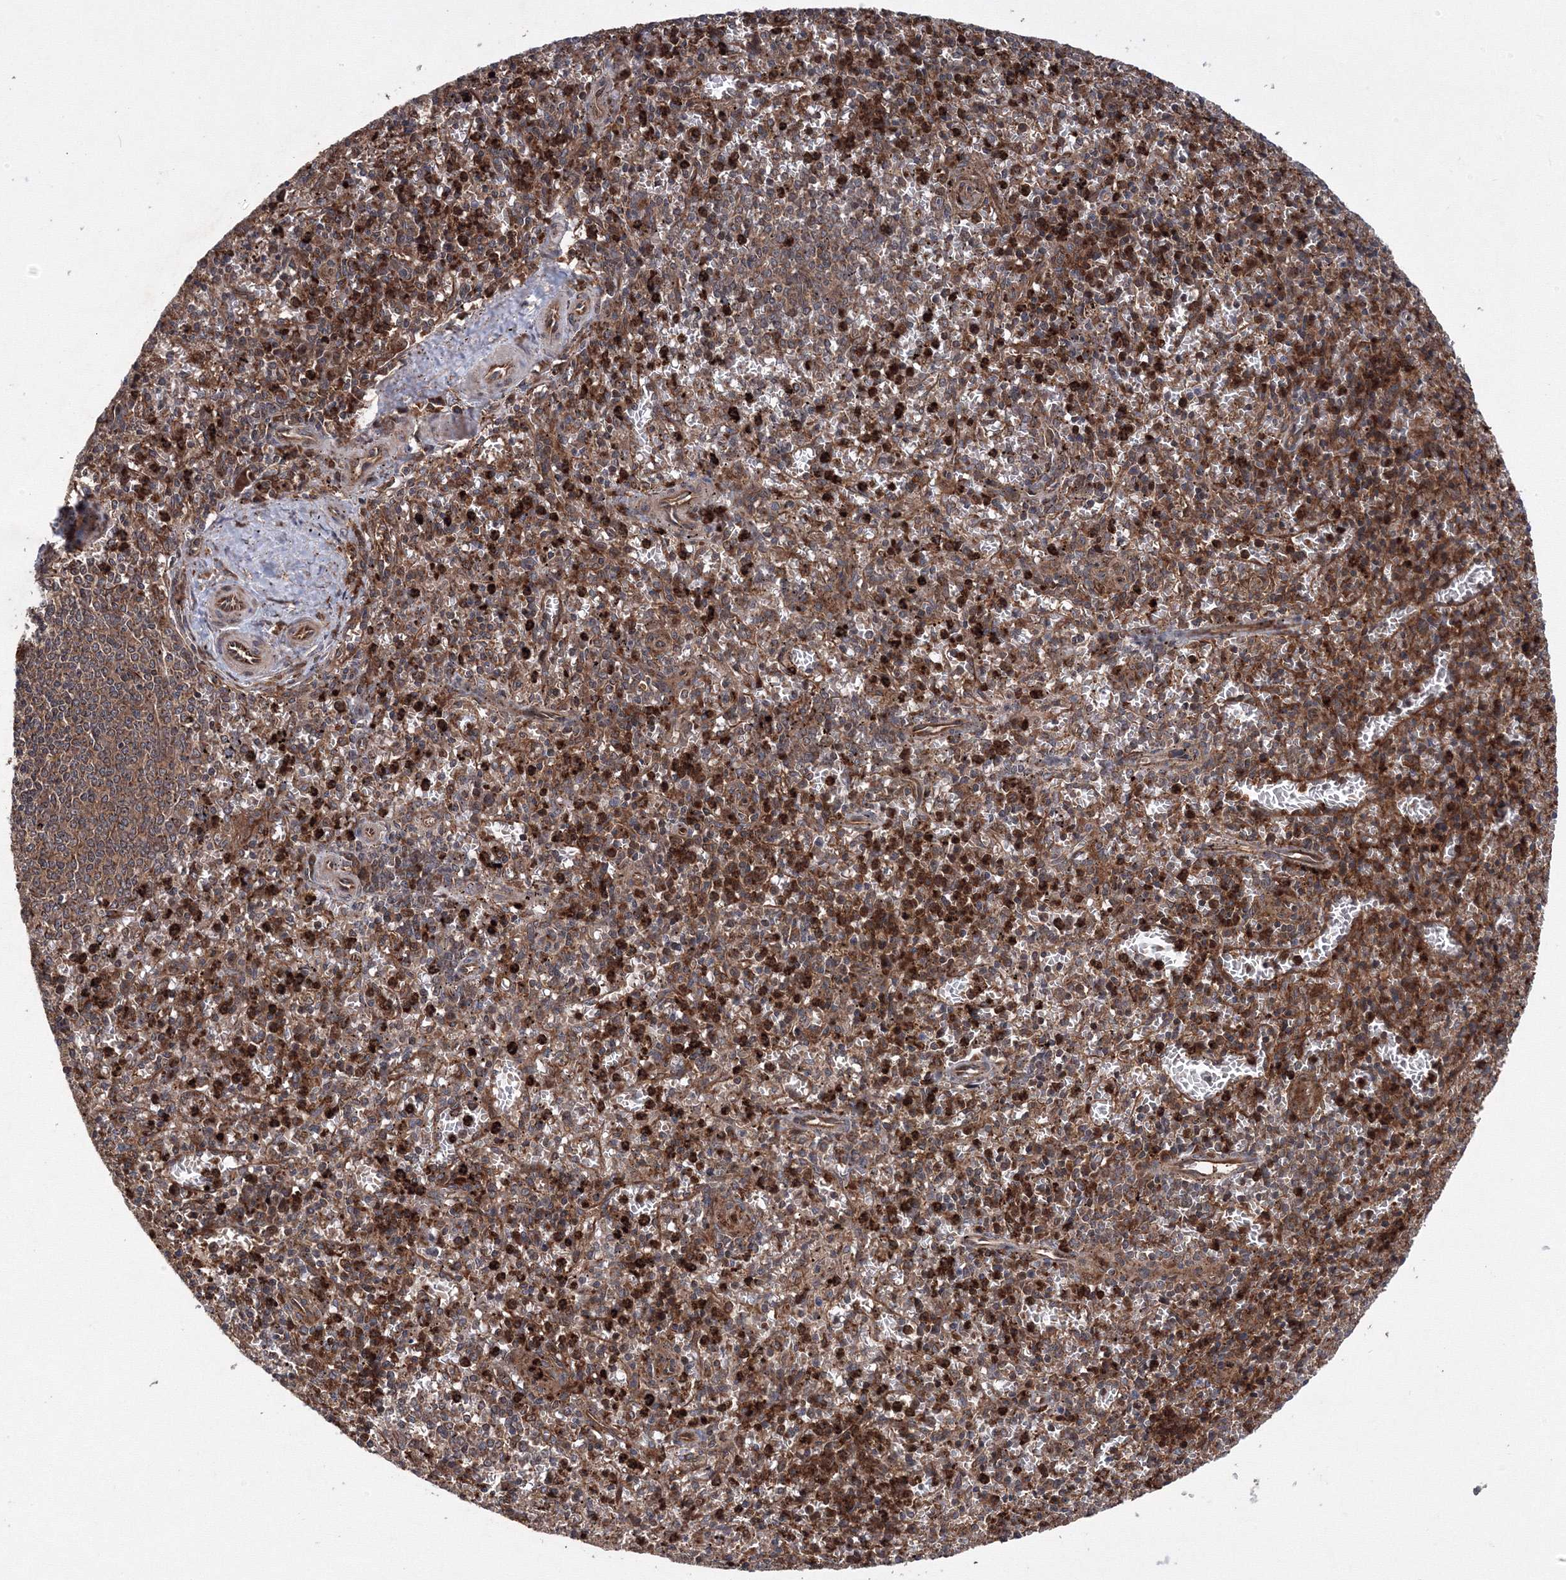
{"staining": {"intensity": "moderate", "quantity": "25%-75%", "location": "cytoplasmic/membranous"}, "tissue": "spleen", "cell_type": "Cells in red pulp", "image_type": "normal", "snomed": [{"axis": "morphology", "description": "Normal tissue, NOS"}, {"axis": "topography", "description": "Spleen"}], "caption": "The micrograph shows immunohistochemical staining of benign spleen. There is moderate cytoplasmic/membranous expression is identified in about 25%-75% of cells in red pulp. The staining is performed using DAB (3,3'-diaminobenzidine) brown chromogen to label protein expression. The nuclei are counter-stained blue using hematoxylin.", "gene": "ATG3", "patient": {"sex": "male", "age": 72}}